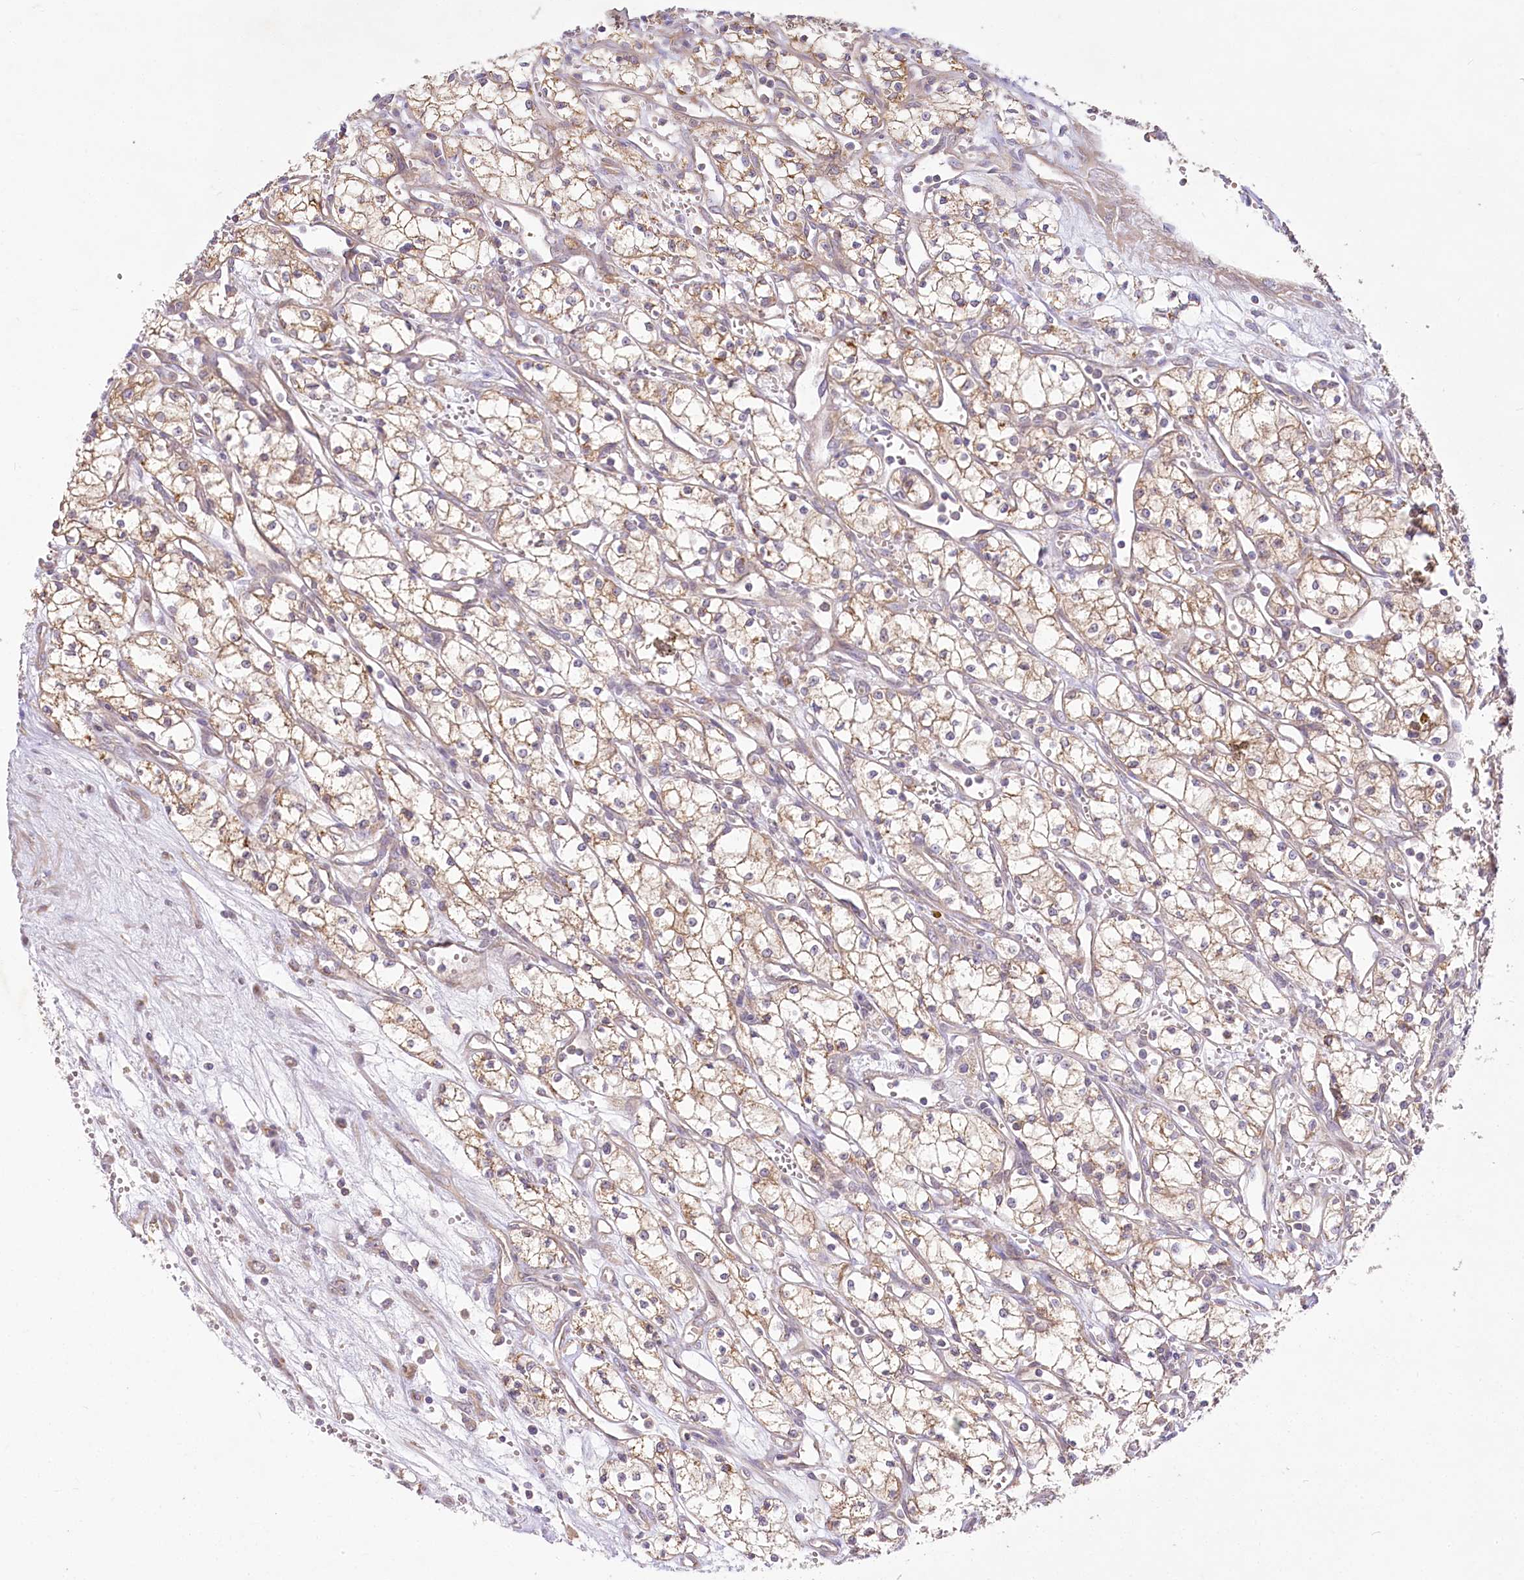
{"staining": {"intensity": "moderate", "quantity": ">75%", "location": "cytoplasmic/membranous"}, "tissue": "renal cancer", "cell_type": "Tumor cells", "image_type": "cancer", "snomed": [{"axis": "morphology", "description": "Adenocarcinoma, NOS"}, {"axis": "topography", "description": "Kidney"}], "caption": "An image of human renal cancer stained for a protein demonstrates moderate cytoplasmic/membranous brown staining in tumor cells.", "gene": "PYROXD1", "patient": {"sex": "male", "age": 59}}